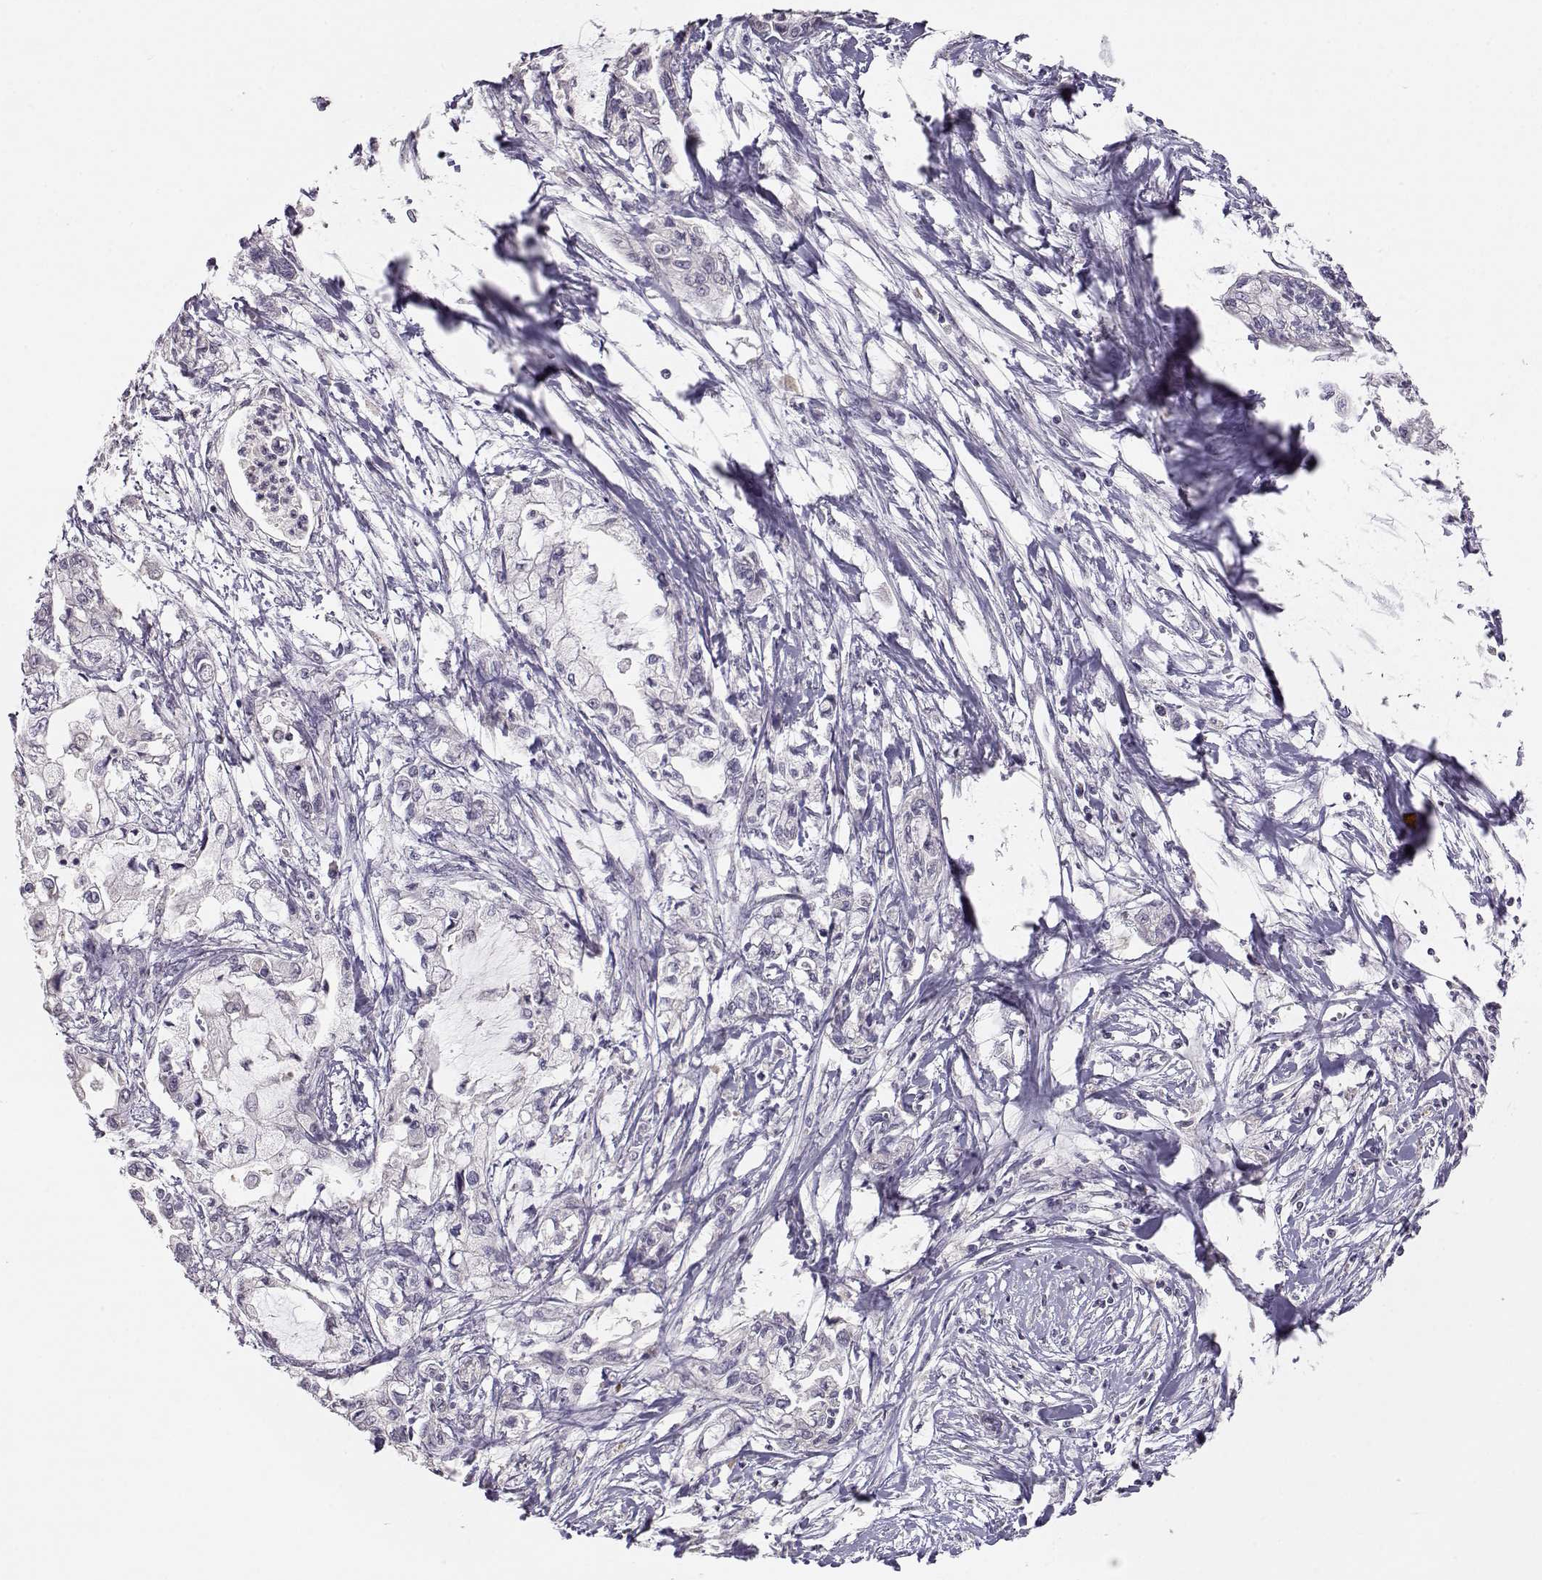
{"staining": {"intensity": "negative", "quantity": "none", "location": "none"}, "tissue": "pancreatic cancer", "cell_type": "Tumor cells", "image_type": "cancer", "snomed": [{"axis": "morphology", "description": "Adenocarcinoma, NOS"}, {"axis": "topography", "description": "Pancreas"}], "caption": "Immunohistochemistry (IHC) image of pancreatic cancer (adenocarcinoma) stained for a protein (brown), which exhibits no expression in tumor cells.", "gene": "TACR1", "patient": {"sex": "male", "age": 54}}